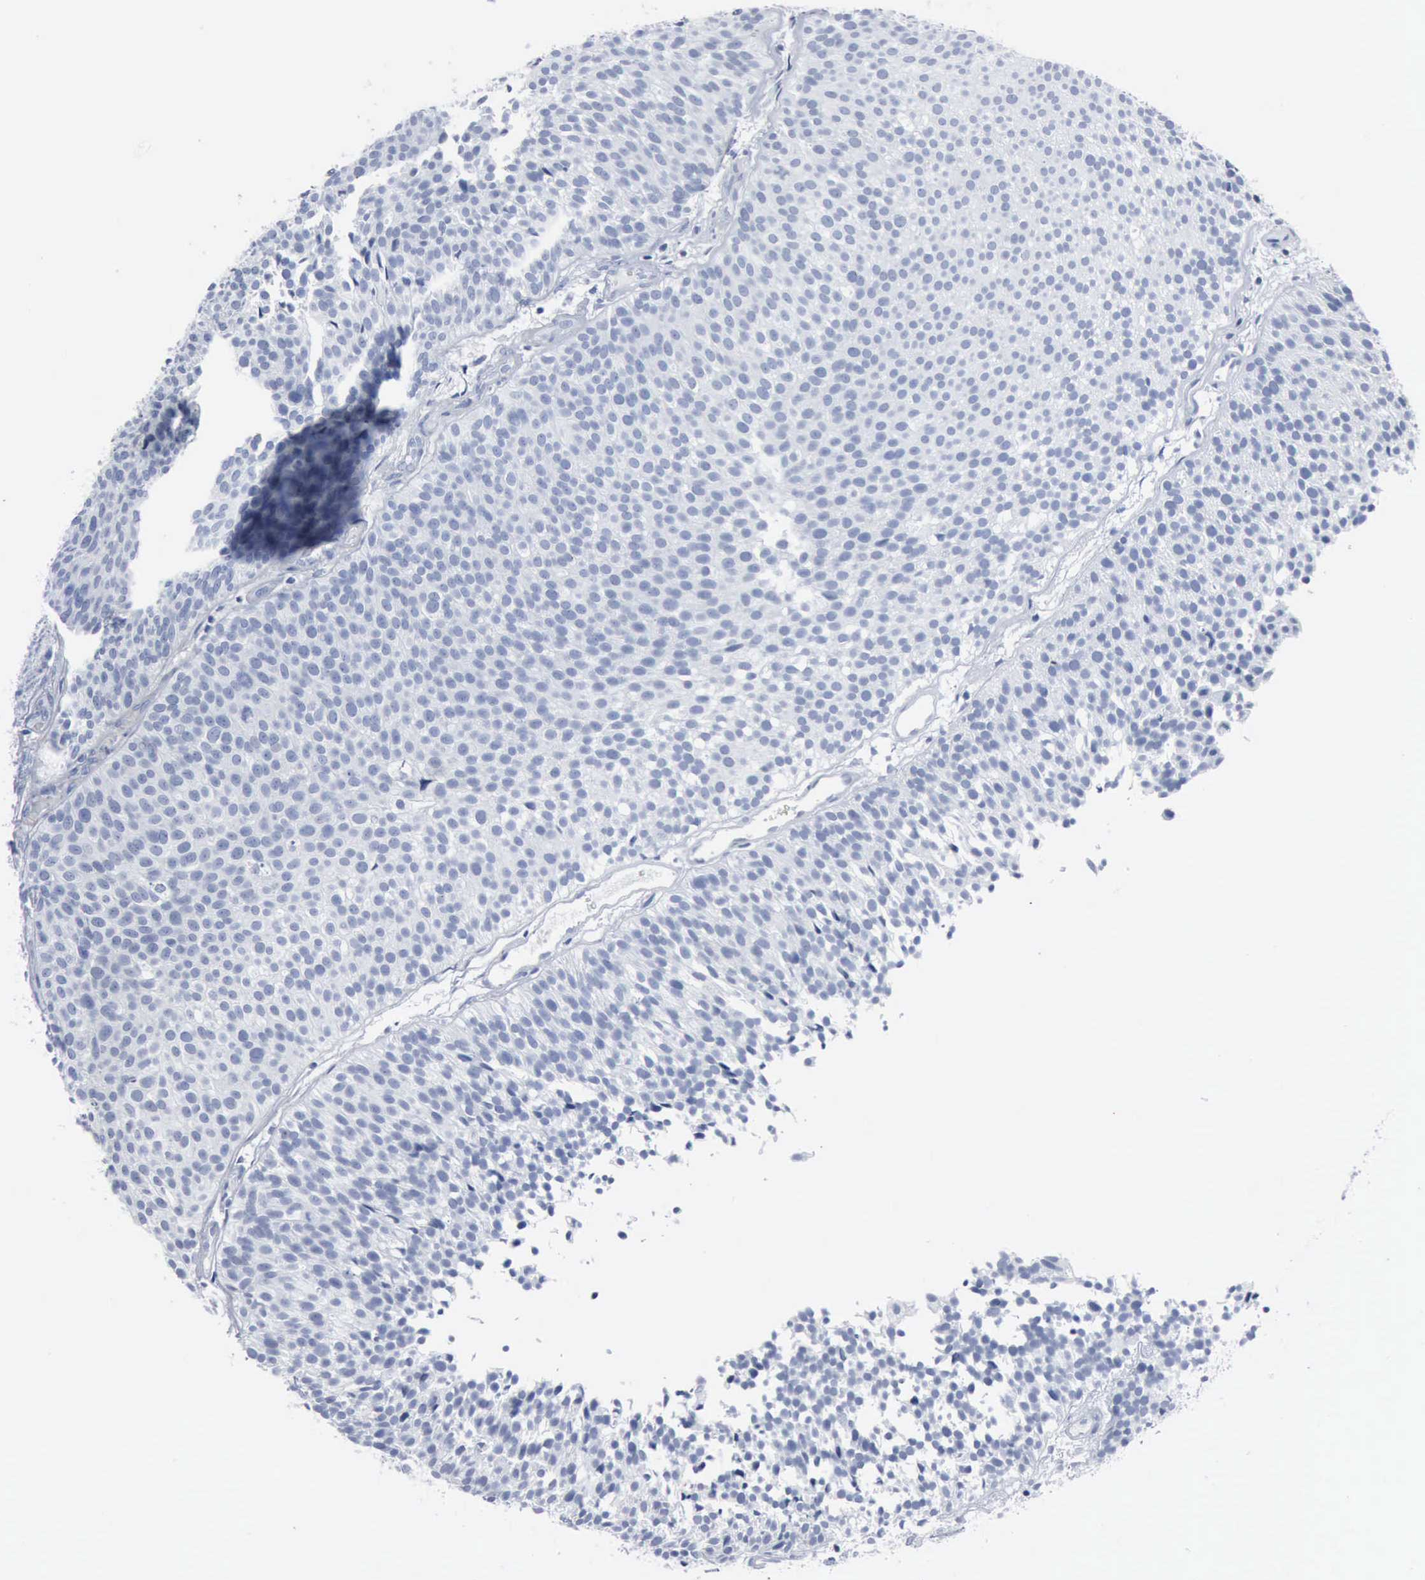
{"staining": {"intensity": "negative", "quantity": "none", "location": "none"}, "tissue": "urothelial cancer", "cell_type": "Tumor cells", "image_type": "cancer", "snomed": [{"axis": "morphology", "description": "Urothelial carcinoma, Low grade"}, {"axis": "topography", "description": "Urinary bladder"}], "caption": "Immunohistochemistry of human urothelial carcinoma (low-grade) reveals no staining in tumor cells. (Immunohistochemistry (ihc), brightfield microscopy, high magnification).", "gene": "DMD", "patient": {"sex": "male", "age": 85}}